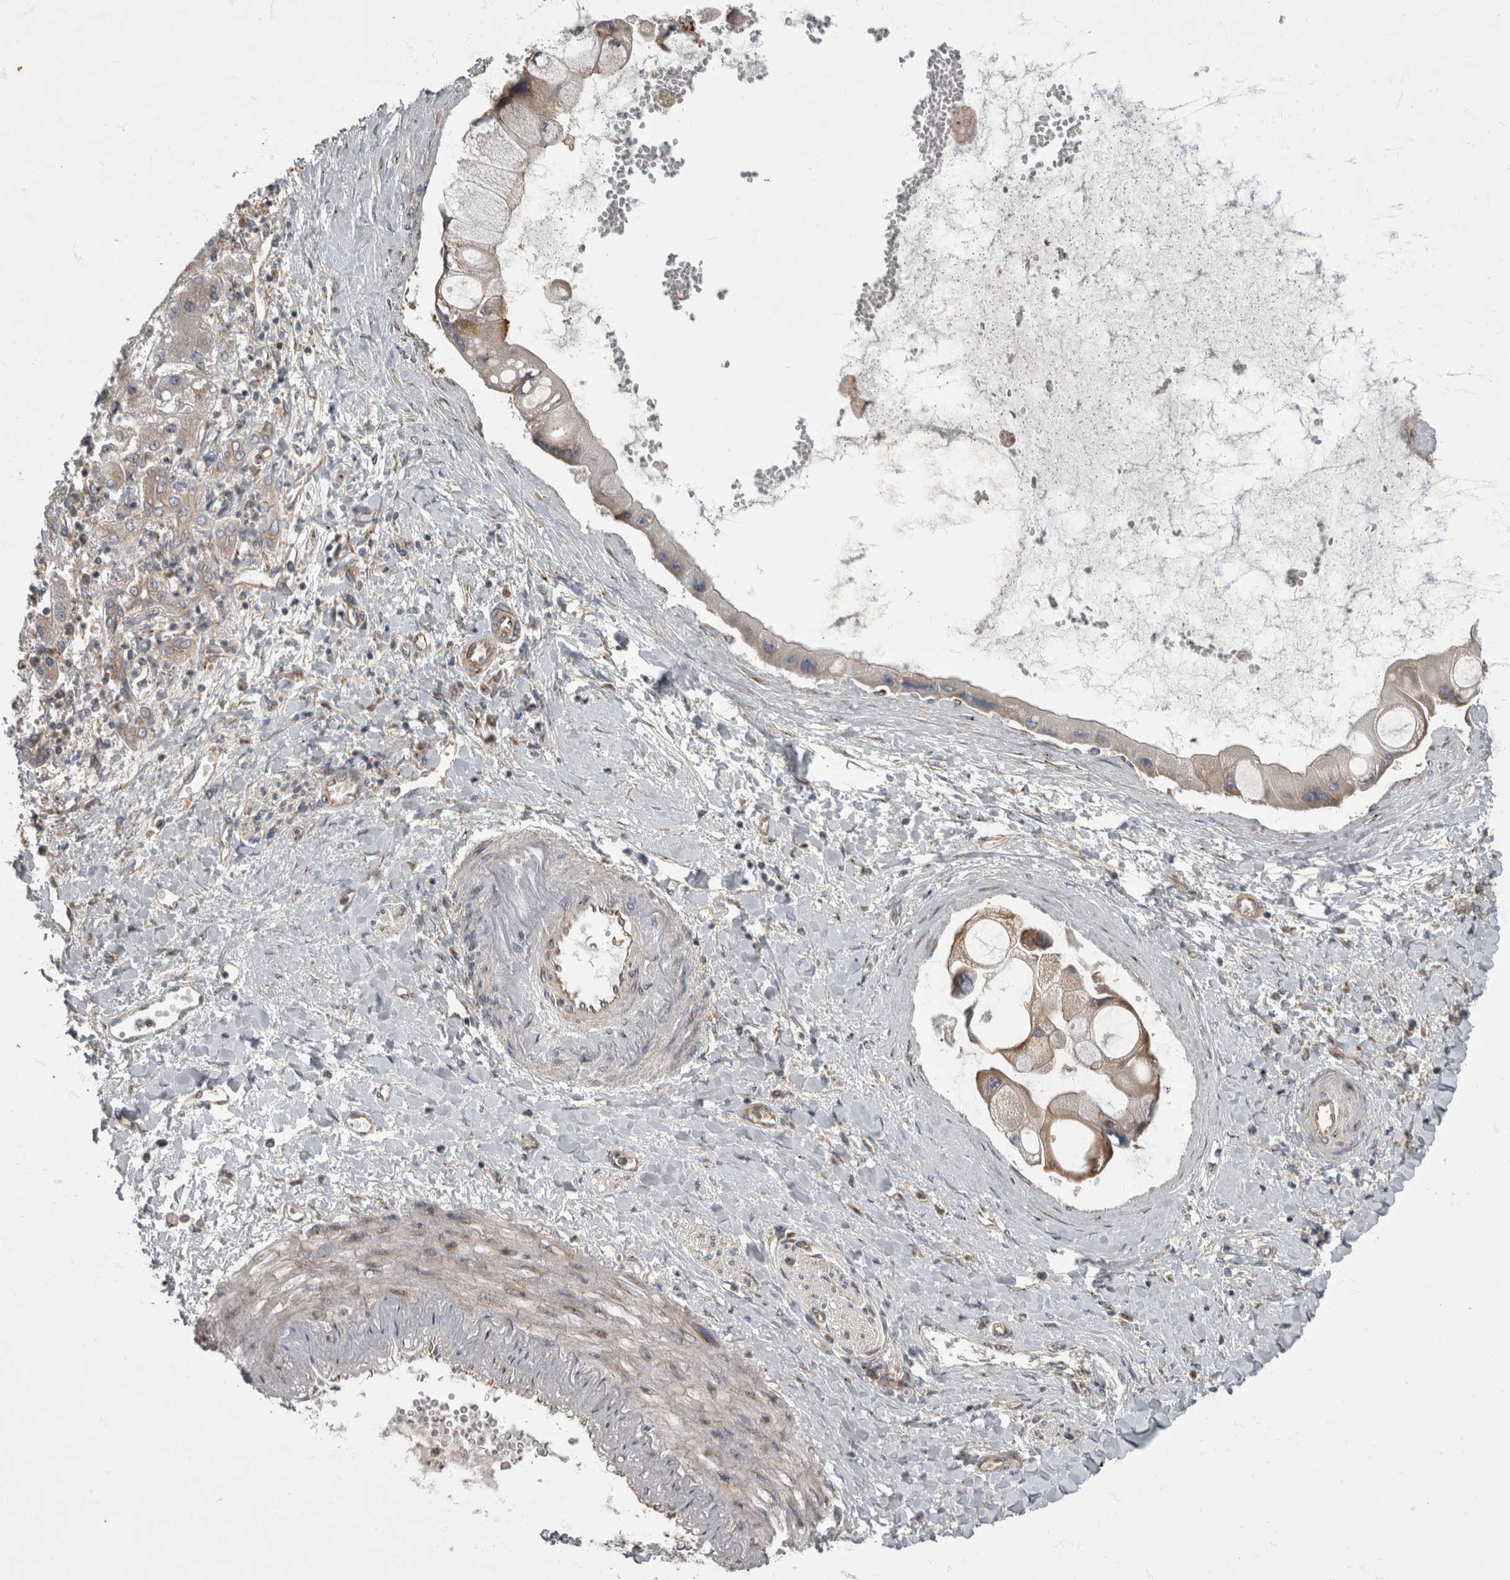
{"staining": {"intensity": "weak", "quantity": "<25%", "location": "cytoplasmic/membranous"}, "tissue": "liver cancer", "cell_type": "Tumor cells", "image_type": "cancer", "snomed": [{"axis": "morphology", "description": "Cholangiocarcinoma"}, {"axis": "topography", "description": "Liver"}], "caption": "The histopathology image shows no staining of tumor cells in liver cancer (cholangiocarcinoma).", "gene": "HOOK3", "patient": {"sex": "male", "age": 50}}